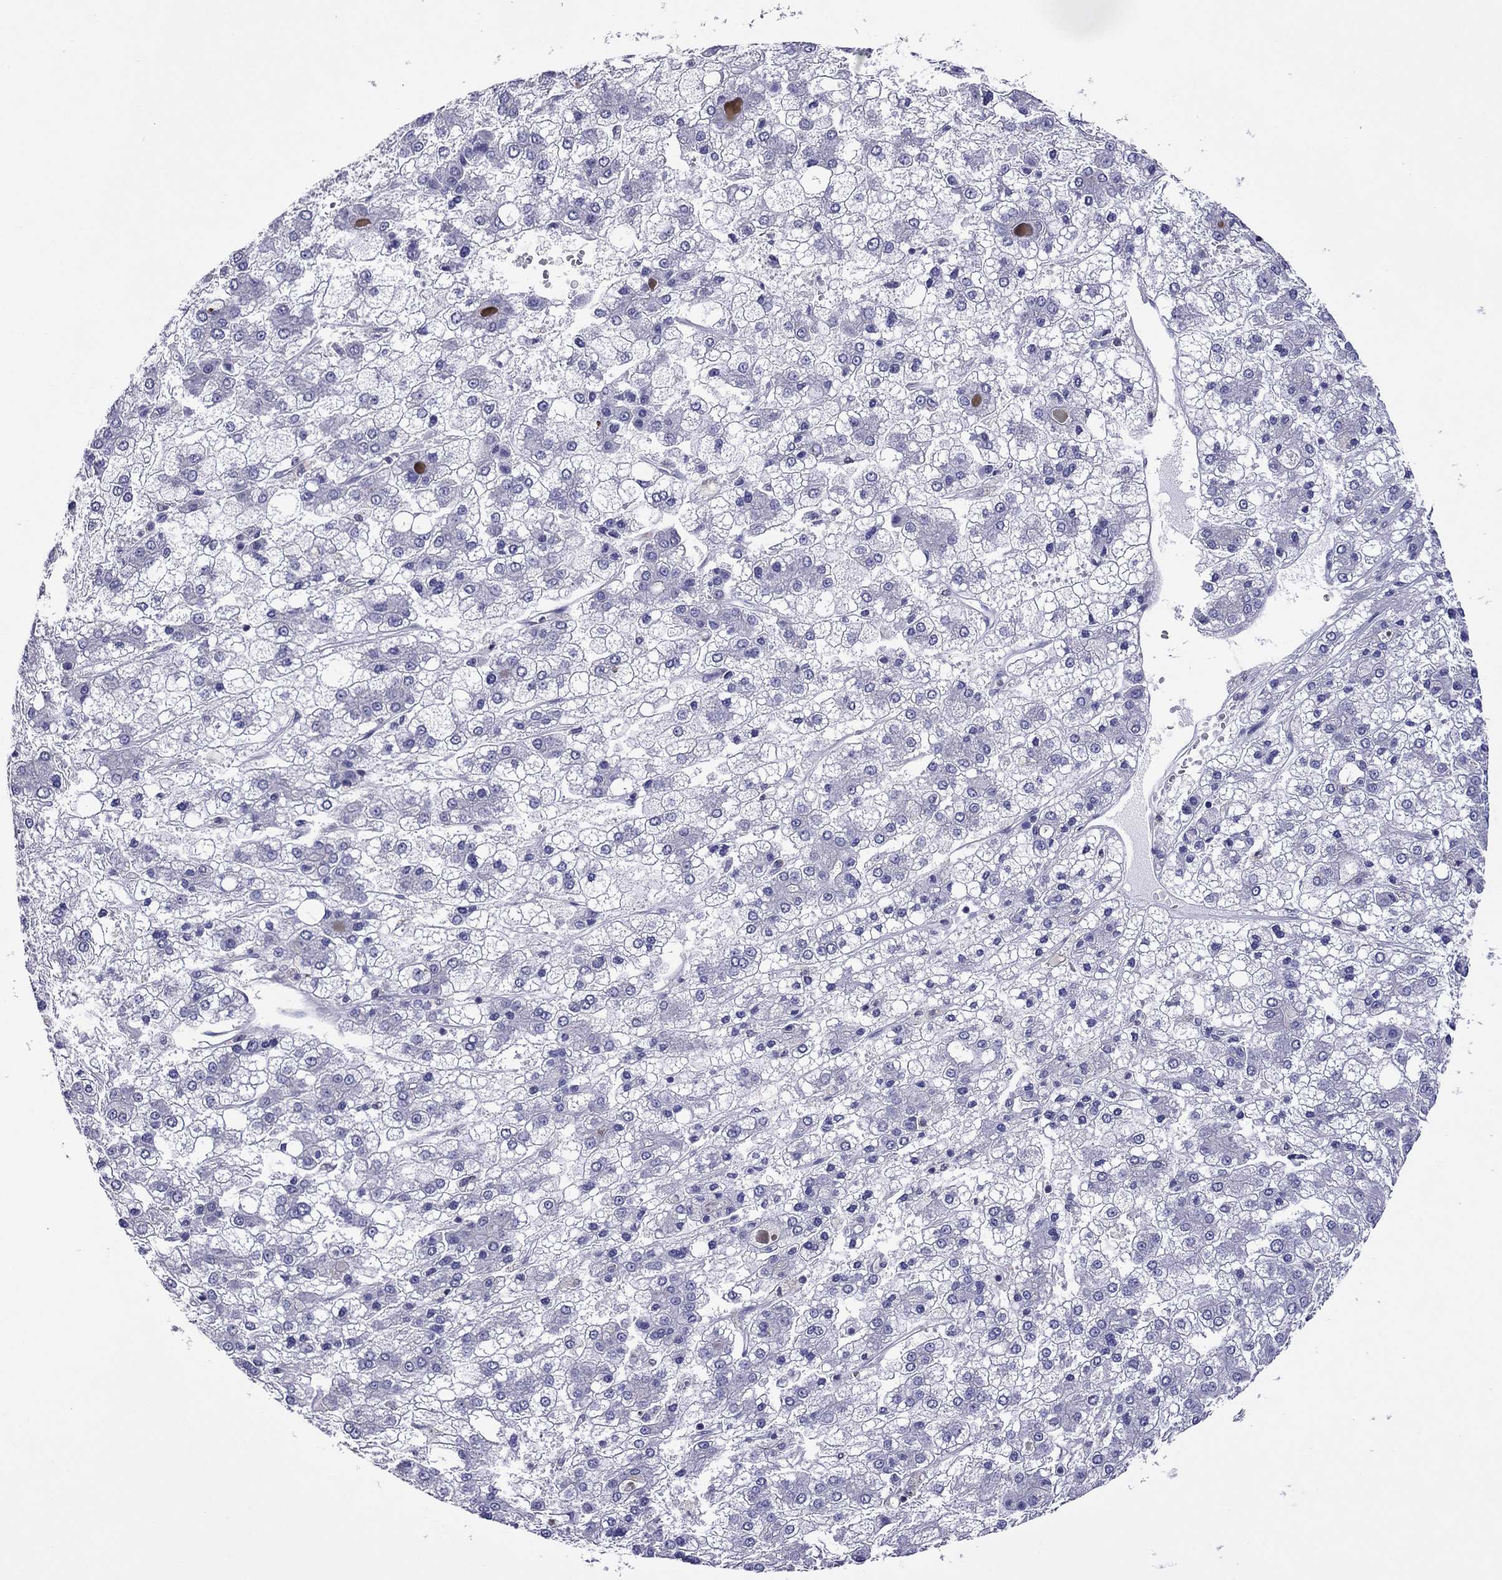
{"staining": {"intensity": "negative", "quantity": "none", "location": "none"}, "tissue": "liver cancer", "cell_type": "Tumor cells", "image_type": "cancer", "snomed": [{"axis": "morphology", "description": "Carcinoma, Hepatocellular, NOS"}, {"axis": "topography", "description": "Liver"}], "caption": "Liver cancer was stained to show a protein in brown. There is no significant staining in tumor cells.", "gene": "MPZ", "patient": {"sex": "male", "age": 73}}